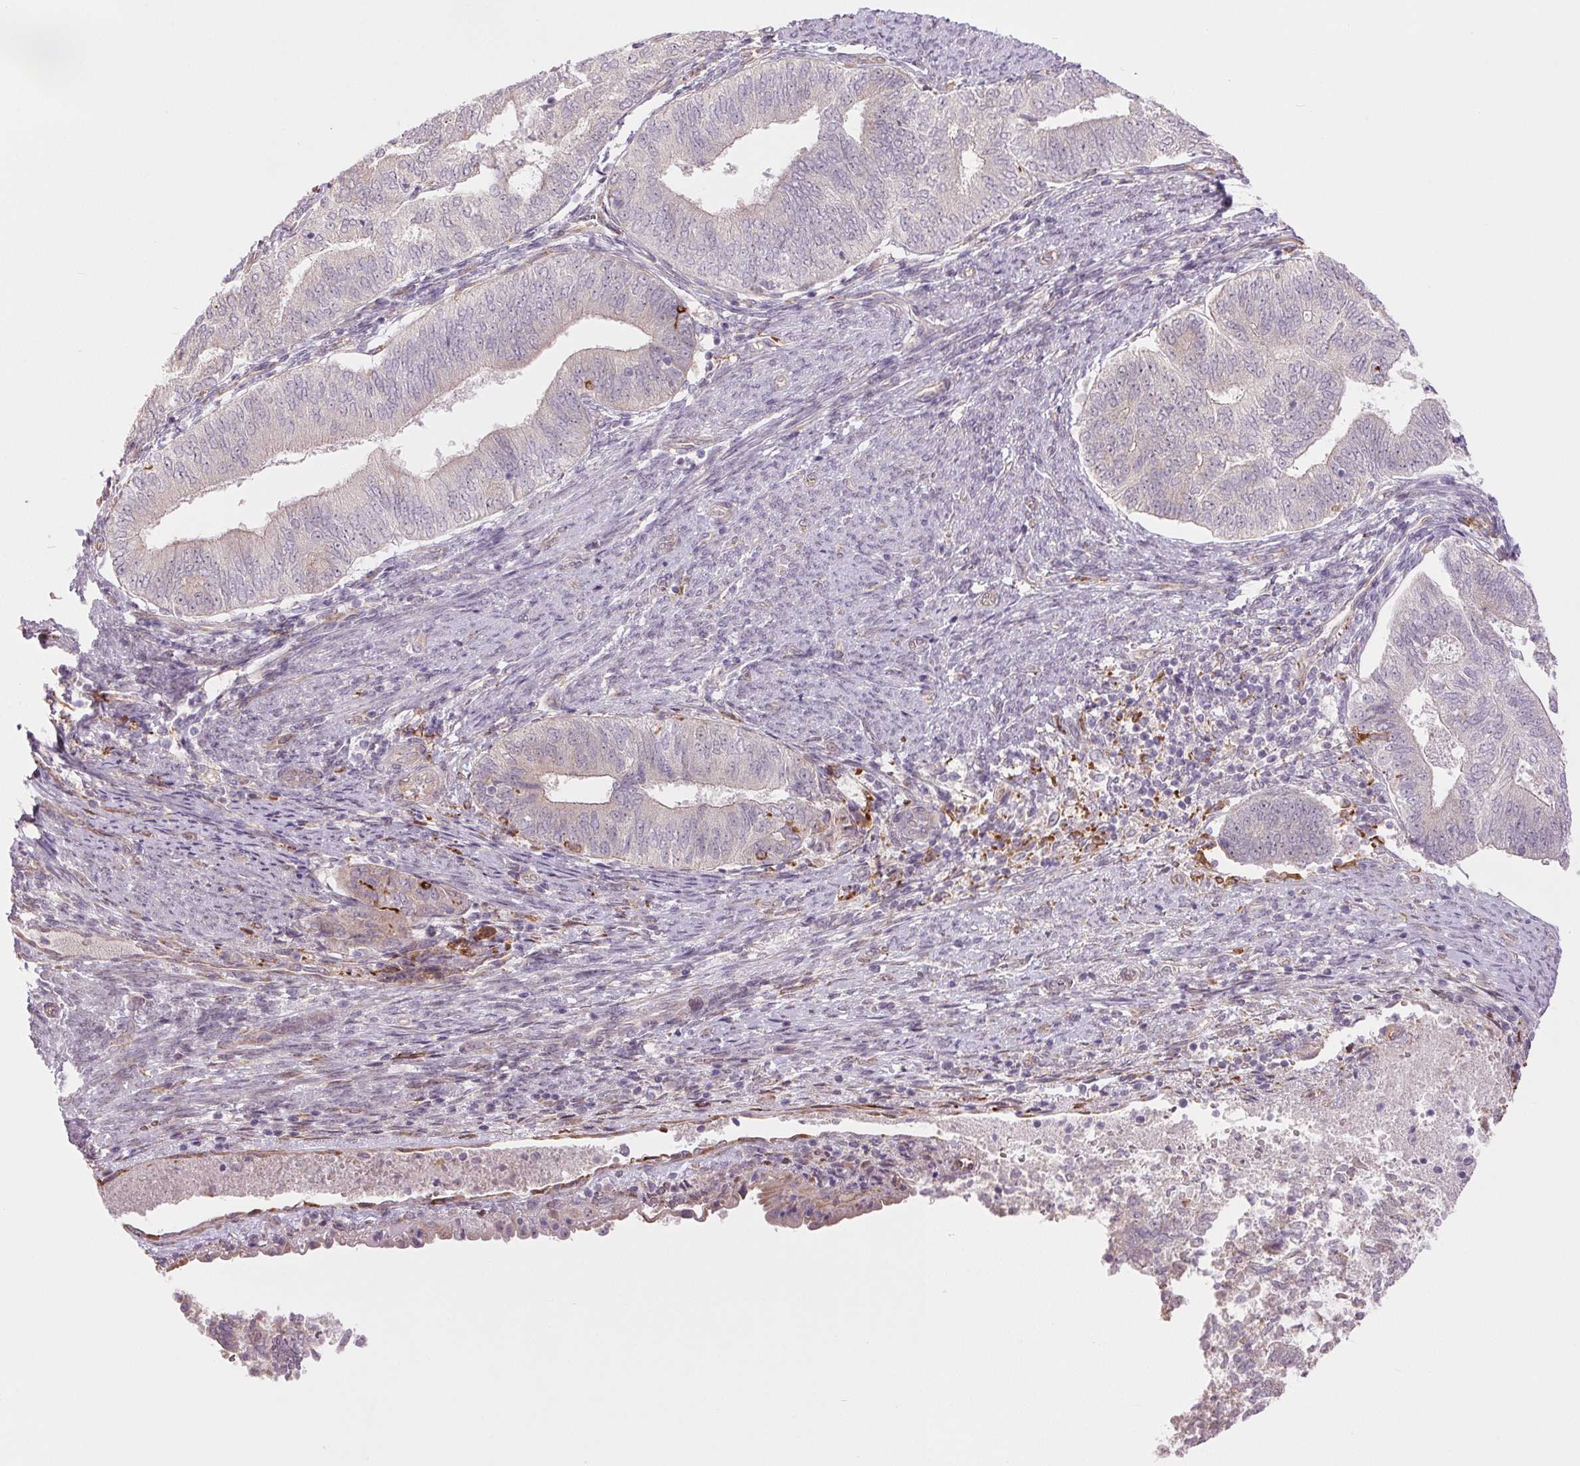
{"staining": {"intensity": "negative", "quantity": "none", "location": "none"}, "tissue": "endometrial cancer", "cell_type": "Tumor cells", "image_type": "cancer", "snomed": [{"axis": "morphology", "description": "Adenocarcinoma, NOS"}, {"axis": "topography", "description": "Endometrium"}], "caption": "This is an IHC image of adenocarcinoma (endometrial). There is no positivity in tumor cells.", "gene": "METTL17", "patient": {"sex": "female", "age": 65}}